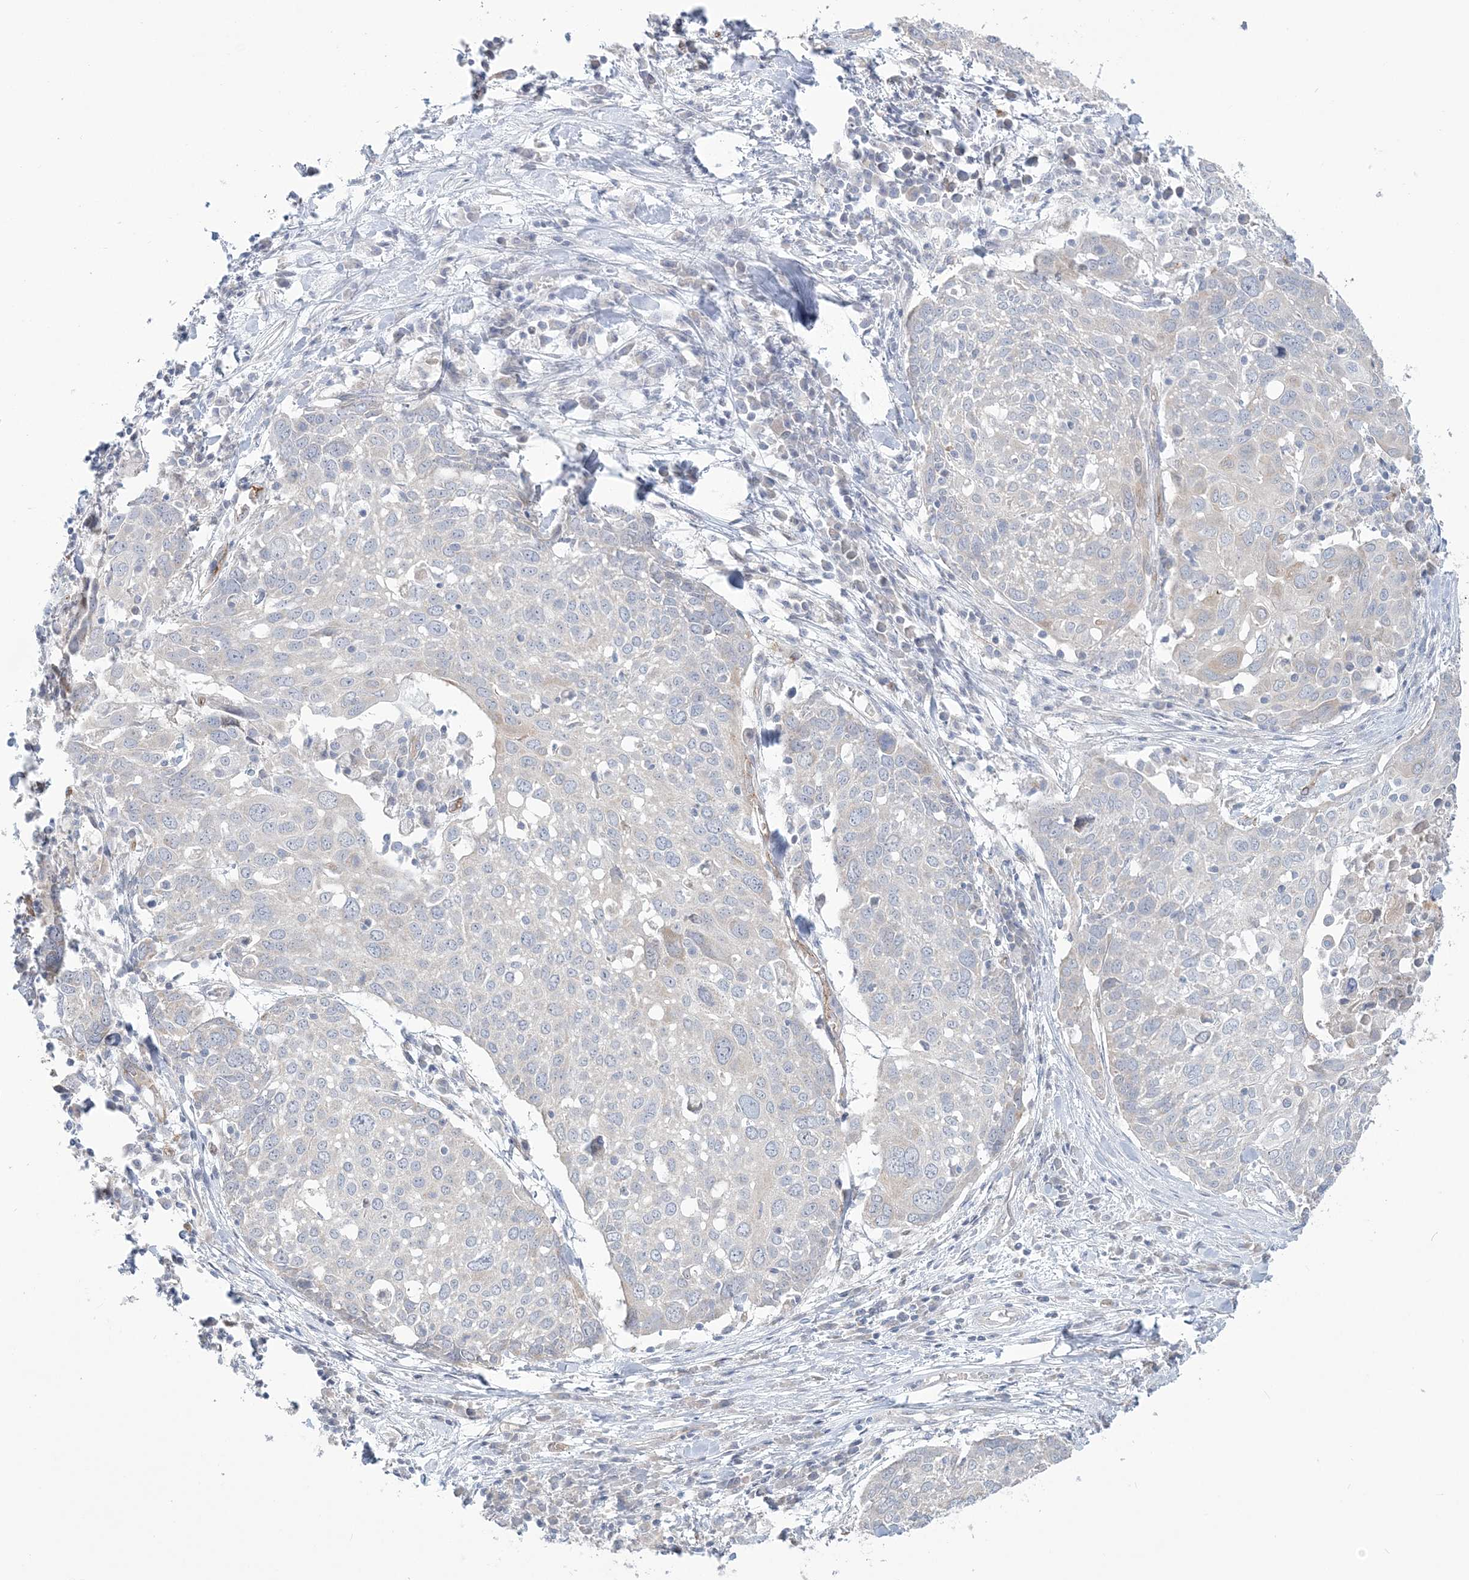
{"staining": {"intensity": "negative", "quantity": "none", "location": "none"}, "tissue": "lung cancer", "cell_type": "Tumor cells", "image_type": "cancer", "snomed": [{"axis": "morphology", "description": "Squamous cell carcinoma, NOS"}, {"axis": "topography", "description": "Lung"}], "caption": "A high-resolution histopathology image shows IHC staining of squamous cell carcinoma (lung), which reveals no significant expression in tumor cells.", "gene": "FARSB", "patient": {"sex": "male", "age": 65}}